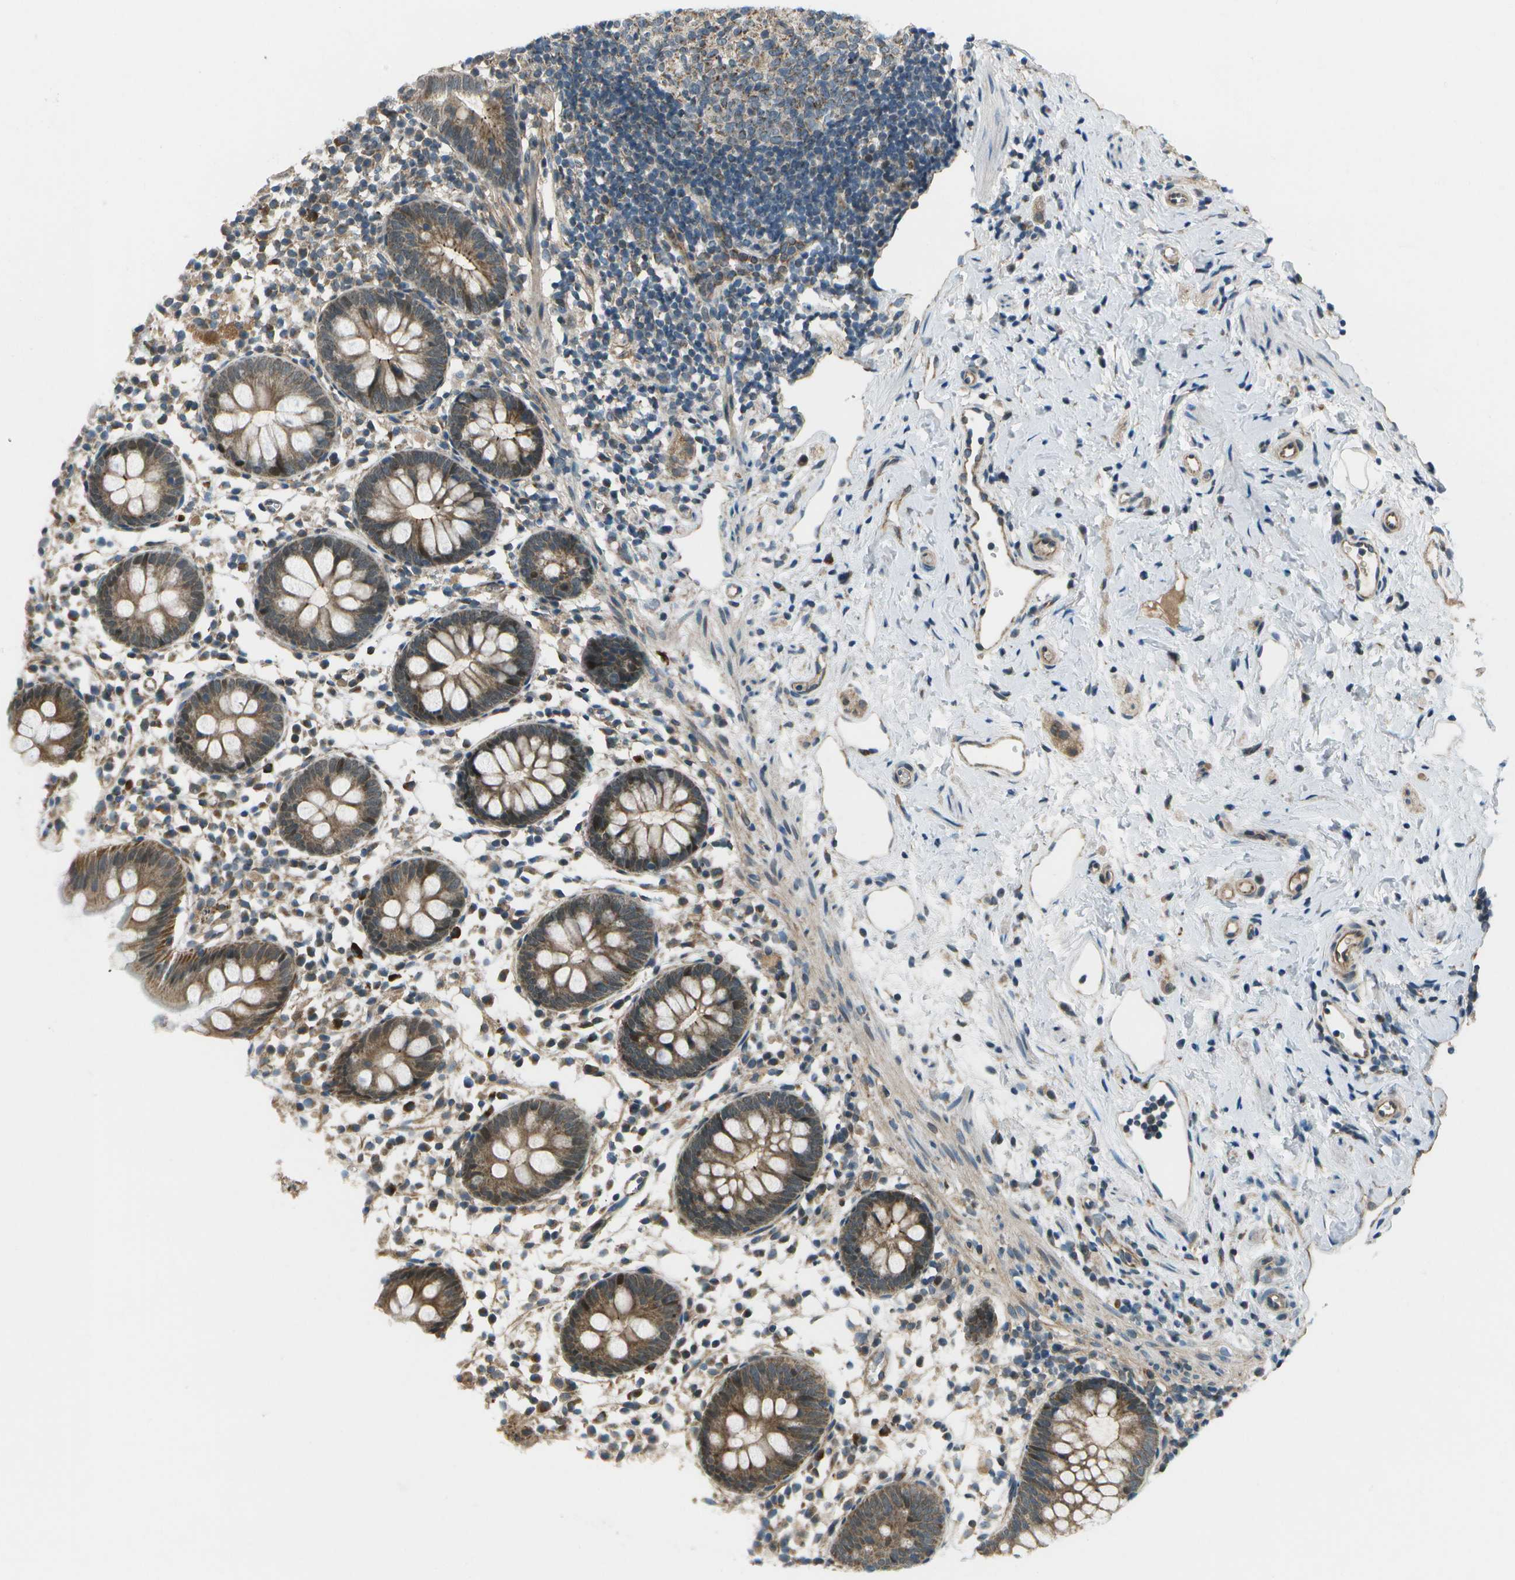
{"staining": {"intensity": "moderate", "quantity": "25%-75%", "location": "cytoplasmic/membranous,nuclear"}, "tissue": "appendix", "cell_type": "Glandular cells", "image_type": "normal", "snomed": [{"axis": "morphology", "description": "Normal tissue, NOS"}, {"axis": "topography", "description": "Appendix"}], "caption": "An image of human appendix stained for a protein demonstrates moderate cytoplasmic/membranous,nuclear brown staining in glandular cells. Immunohistochemistry (ihc) stains the protein in brown and the nuclei are stained blue.", "gene": "EIF2AK1", "patient": {"sex": "female", "age": 20}}